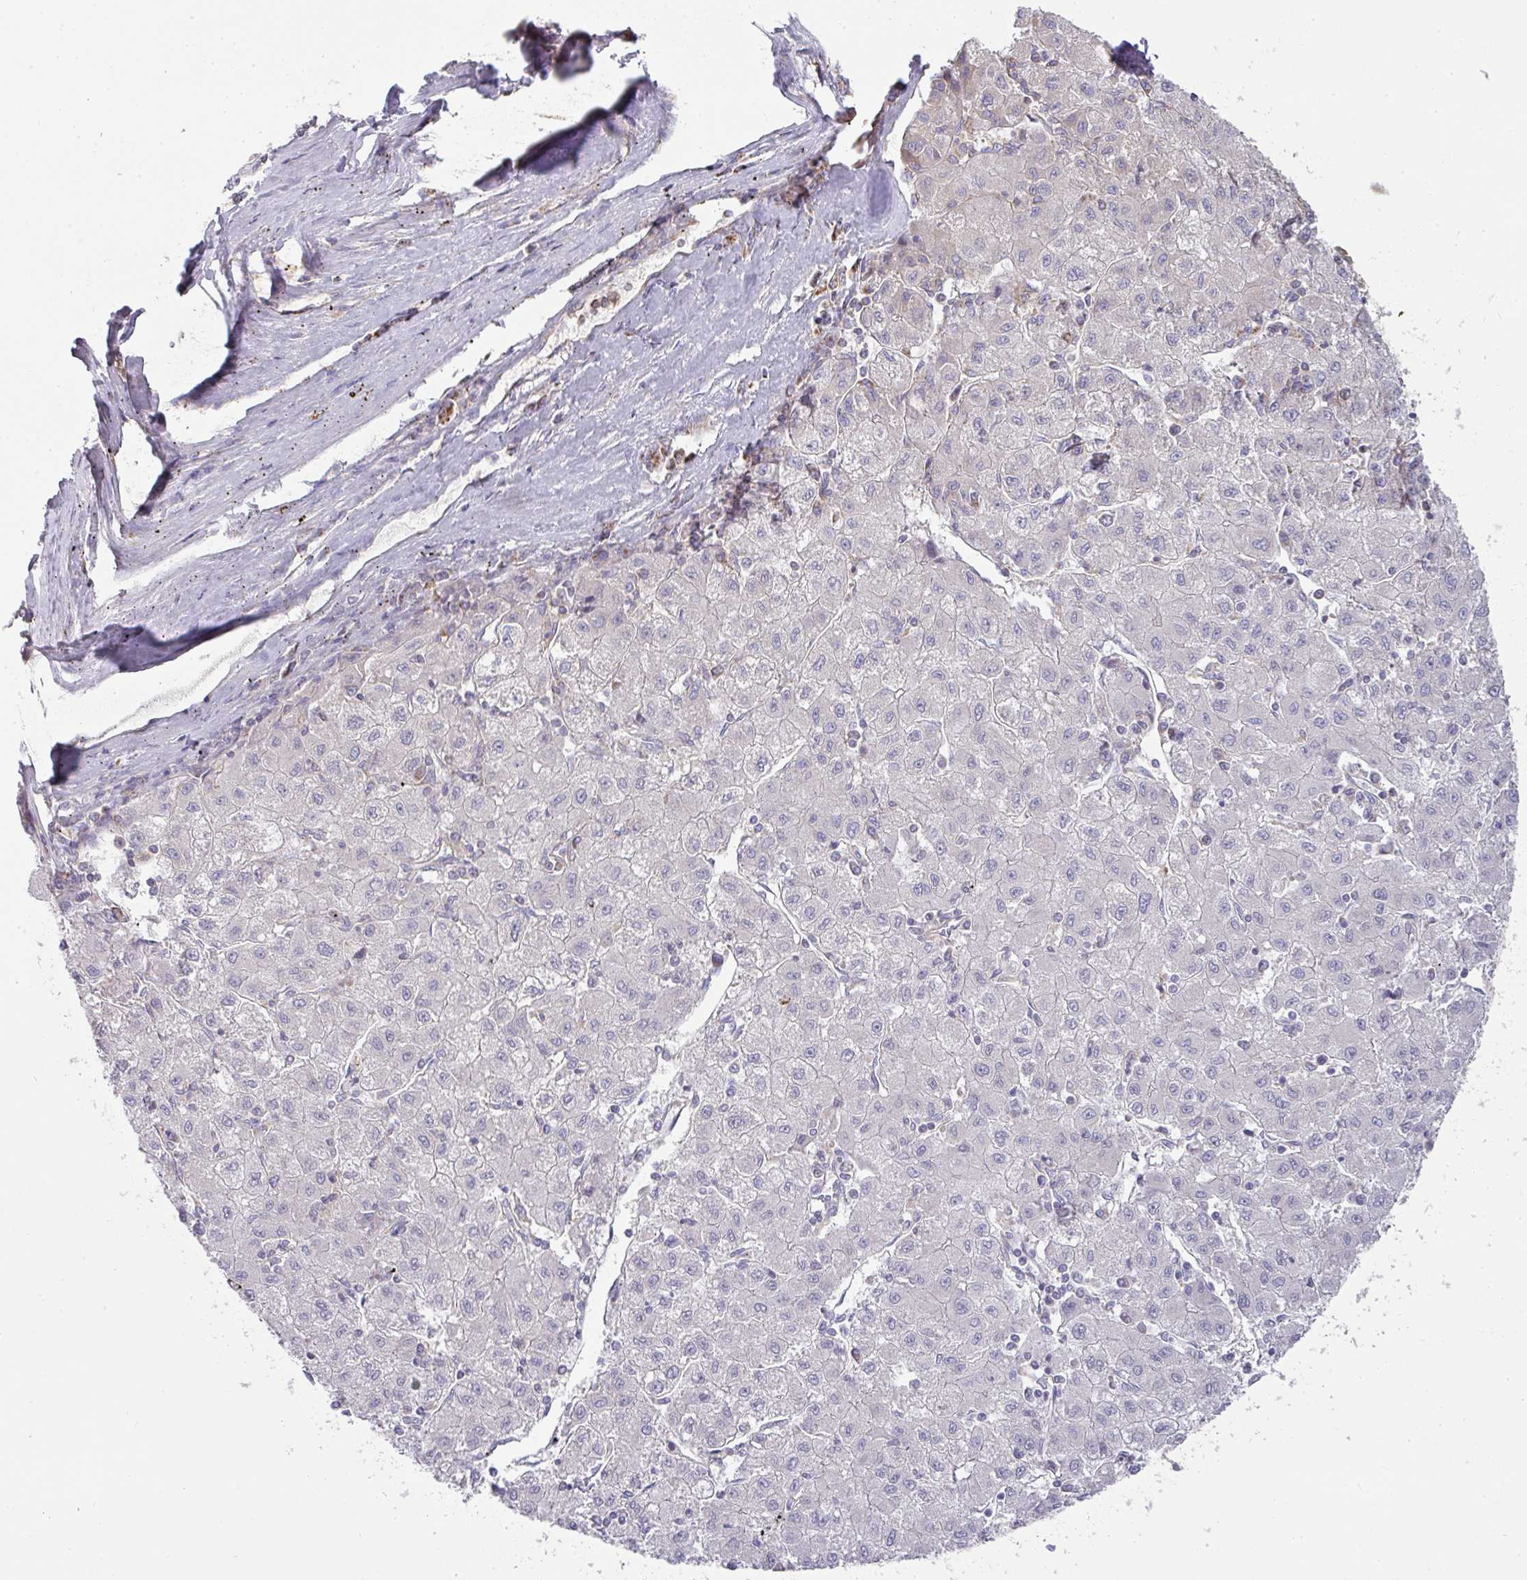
{"staining": {"intensity": "negative", "quantity": "none", "location": "none"}, "tissue": "liver cancer", "cell_type": "Tumor cells", "image_type": "cancer", "snomed": [{"axis": "morphology", "description": "Carcinoma, Hepatocellular, NOS"}, {"axis": "topography", "description": "Liver"}], "caption": "This is a photomicrograph of IHC staining of liver hepatocellular carcinoma, which shows no positivity in tumor cells.", "gene": "ZNF211", "patient": {"sex": "male", "age": 72}}